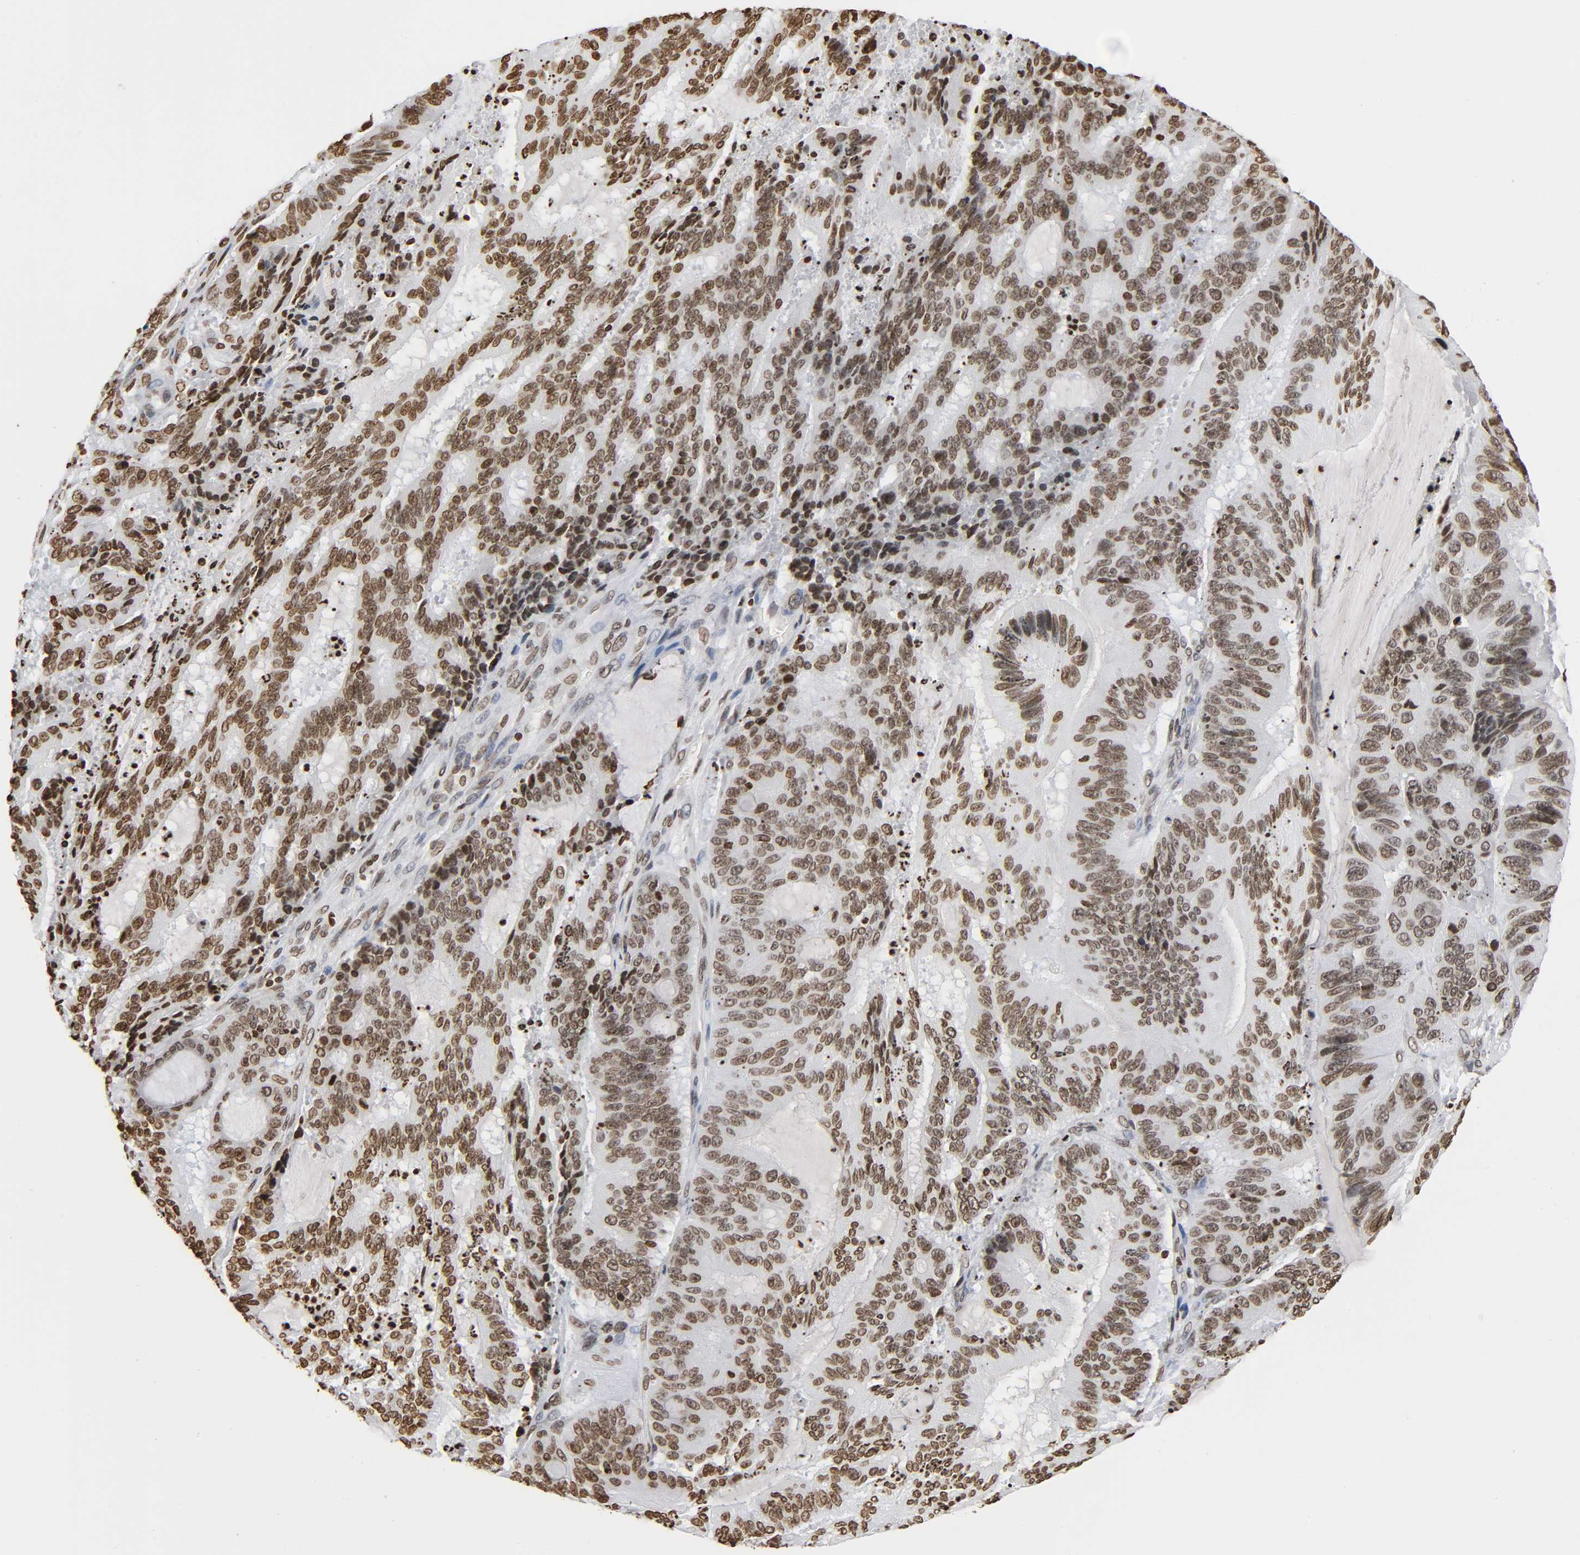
{"staining": {"intensity": "moderate", "quantity": ">75%", "location": "nuclear"}, "tissue": "liver cancer", "cell_type": "Tumor cells", "image_type": "cancer", "snomed": [{"axis": "morphology", "description": "Cholangiocarcinoma"}, {"axis": "topography", "description": "Liver"}], "caption": "Immunohistochemical staining of liver cancer (cholangiocarcinoma) shows medium levels of moderate nuclear staining in about >75% of tumor cells.", "gene": "HOXA6", "patient": {"sex": "female", "age": 73}}